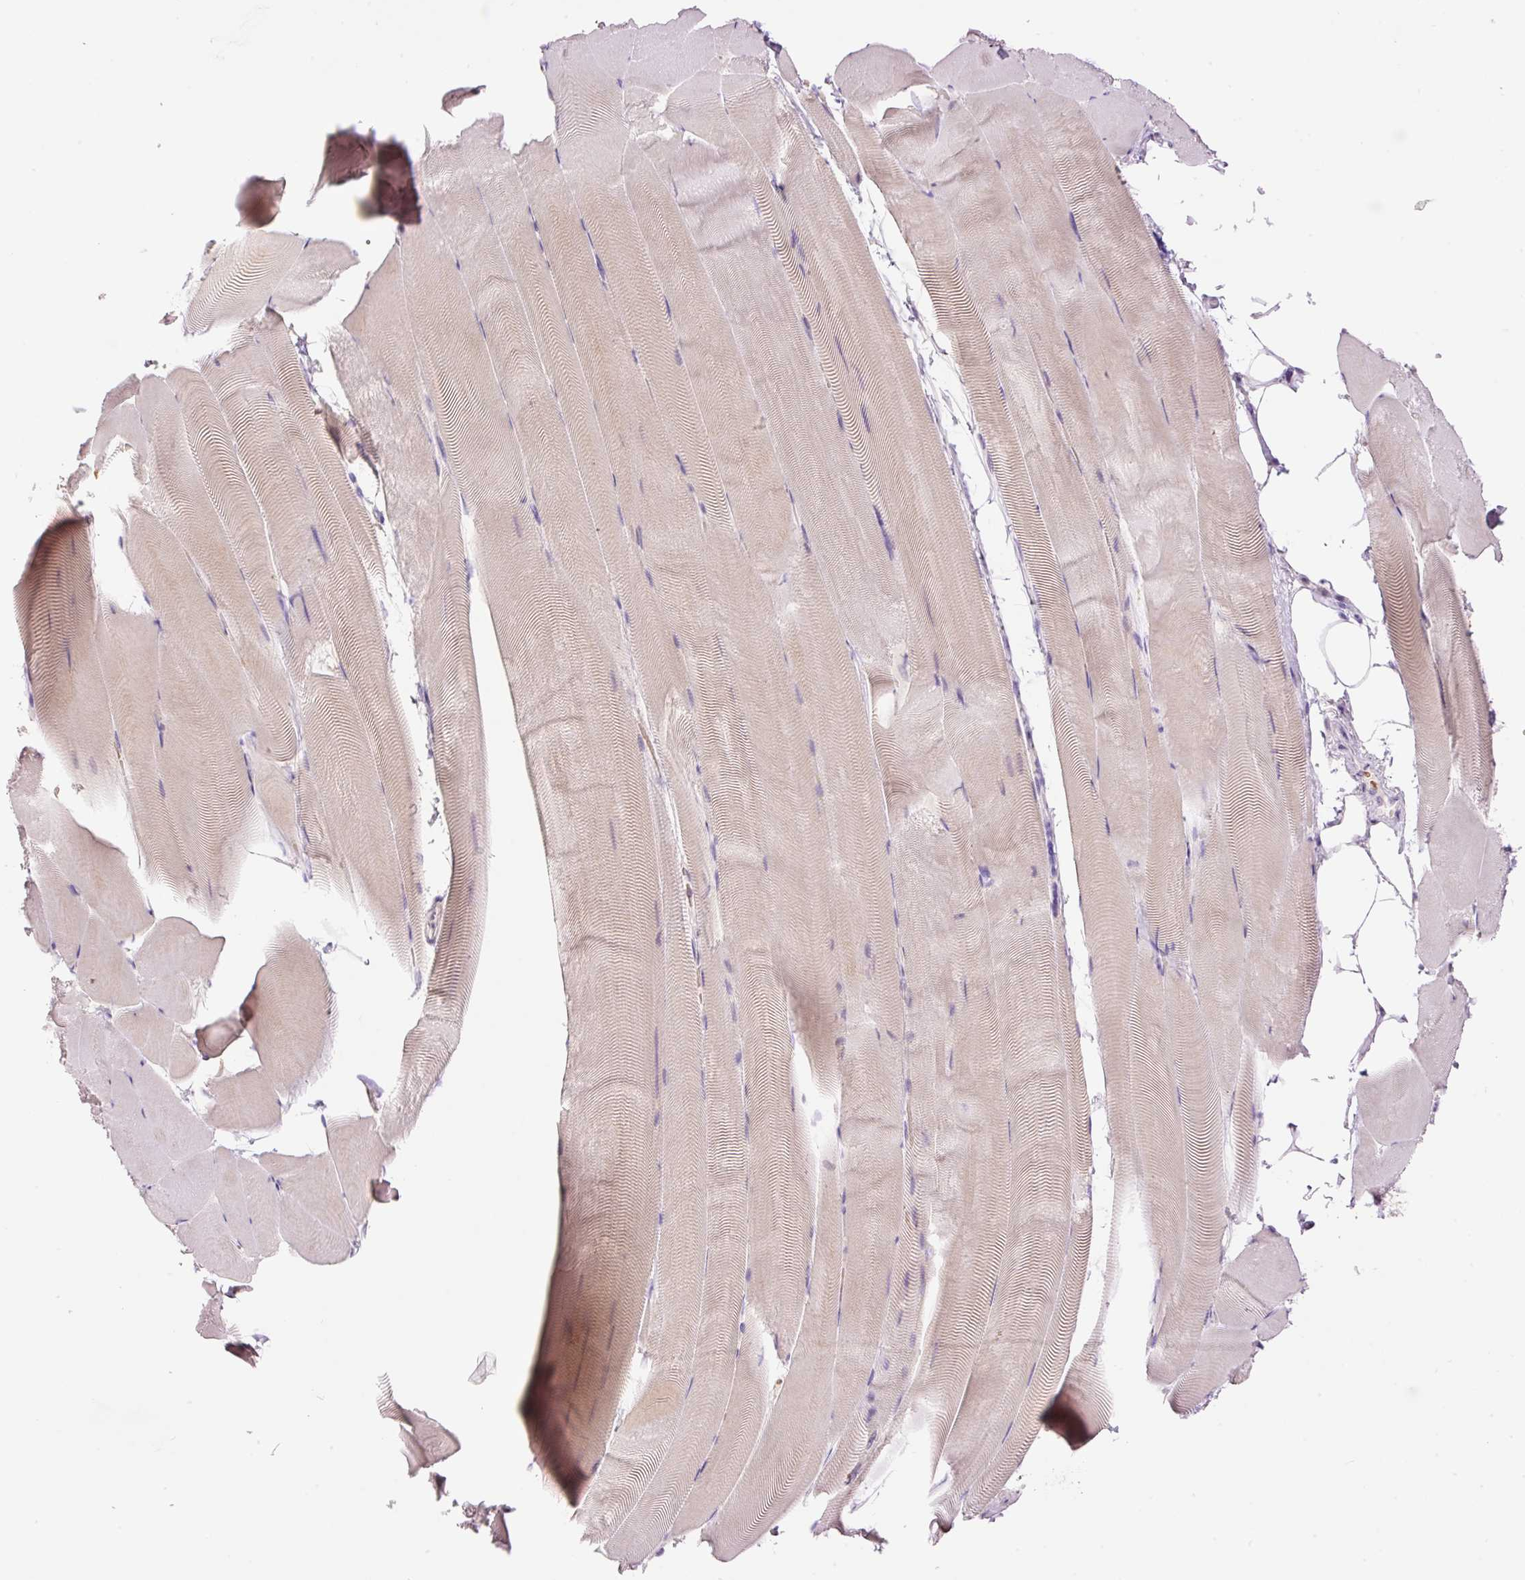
{"staining": {"intensity": "negative", "quantity": "none", "location": "none"}, "tissue": "skeletal muscle", "cell_type": "Myocytes", "image_type": "normal", "snomed": [{"axis": "morphology", "description": "Normal tissue, NOS"}, {"axis": "topography", "description": "Skeletal muscle"}], "caption": "The photomicrograph displays no significant positivity in myocytes of skeletal muscle. Nuclei are stained in blue.", "gene": "LY6G6D", "patient": {"sex": "female", "age": 64}}